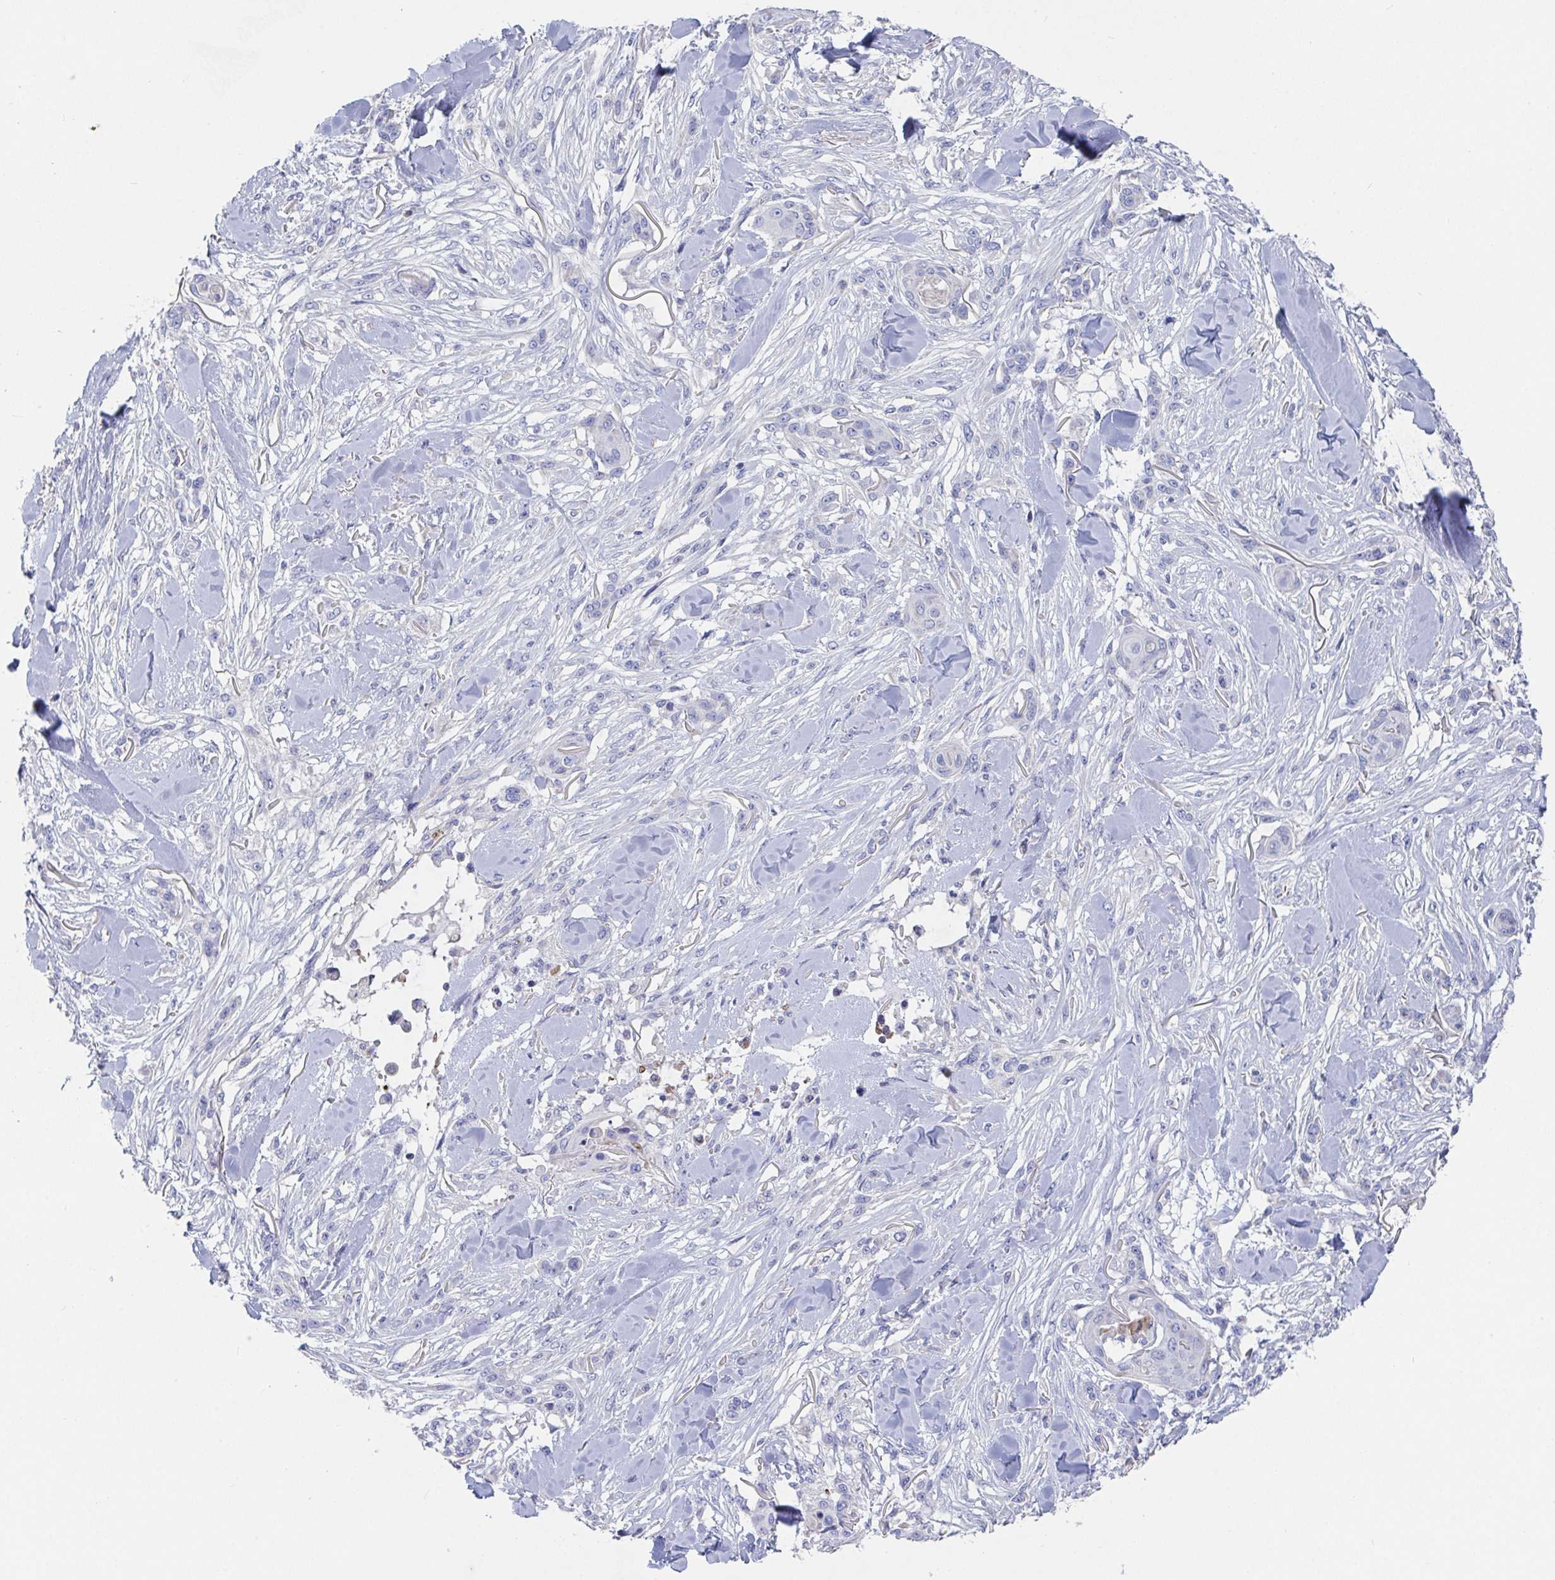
{"staining": {"intensity": "negative", "quantity": "none", "location": "none"}, "tissue": "skin cancer", "cell_type": "Tumor cells", "image_type": "cancer", "snomed": [{"axis": "morphology", "description": "Squamous cell carcinoma, NOS"}, {"axis": "topography", "description": "Skin"}], "caption": "Immunohistochemistry photomicrograph of human skin cancer stained for a protein (brown), which demonstrates no positivity in tumor cells.", "gene": "ZNF561", "patient": {"sex": "female", "age": 59}}